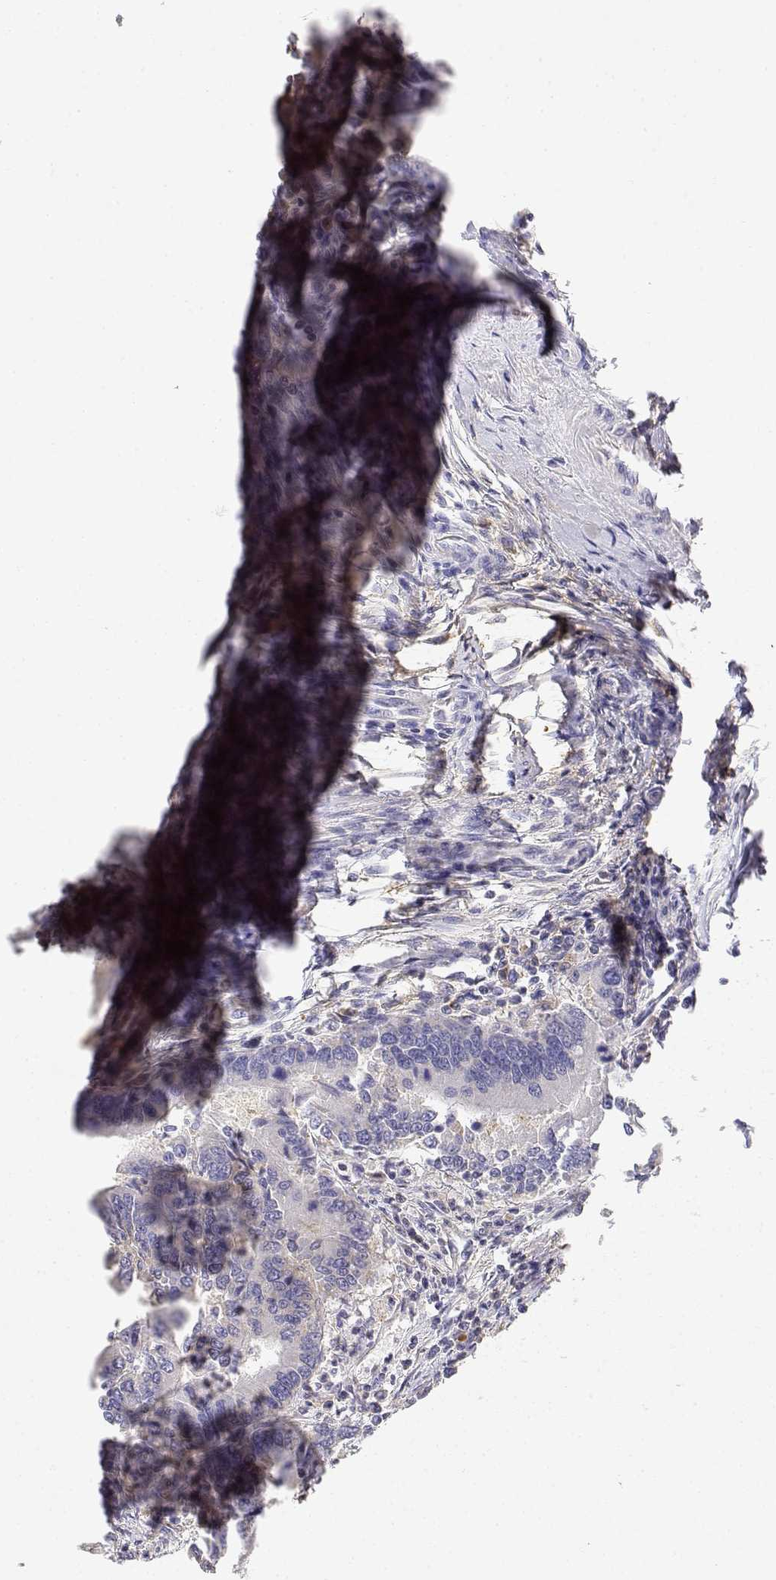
{"staining": {"intensity": "negative", "quantity": "none", "location": "none"}, "tissue": "colorectal cancer", "cell_type": "Tumor cells", "image_type": "cancer", "snomed": [{"axis": "morphology", "description": "Adenocarcinoma, NOS"}, {"axis": "topography", "description": "Colon"}], "caption": "This is an IHC micrograph of human adenocarcinoma (colorectal). There is no staining in tumor cells.", "gene": "ADA", "patient": {"sex": "female", "age": 67}}